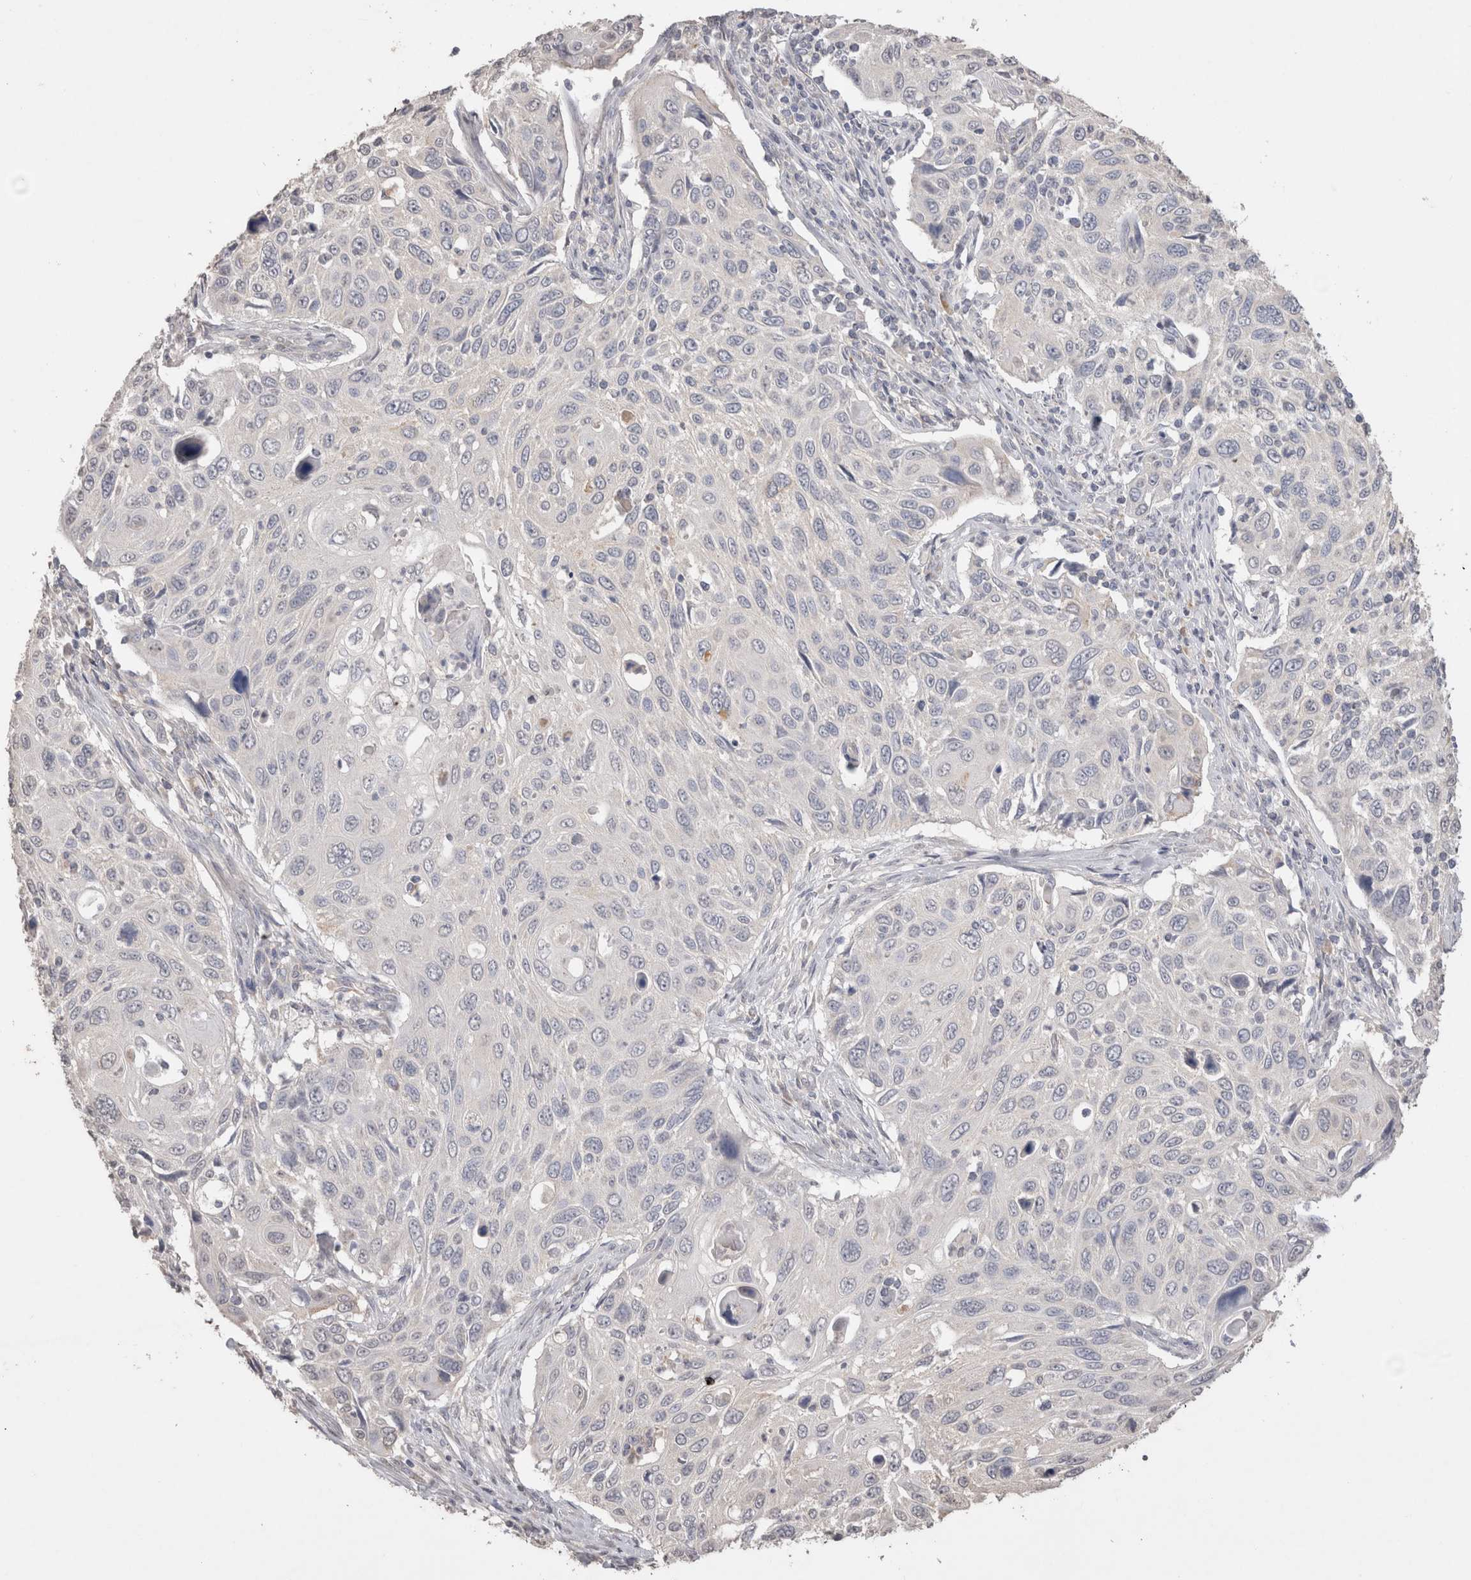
{"staining": {"intensity": "negative", "quantity": "none", "location": "none"}, "tissue": "cervical cancer", "cell_type": "Tumor cells", "image_type": "cancer", "snomed": [{"axis": "morphology", "description": "Squamous cell carcinoma, NOS"}, {"axis": "topography", "description": "Cervix"}], "caption": "Human cervical cancer (squamous cell carcinoma) stained for a protein using immunohistochemistry exhibits no staining in tumor cells.", "gene": "NAALADL2", "patient": {"sex": "female", "age": 70}}